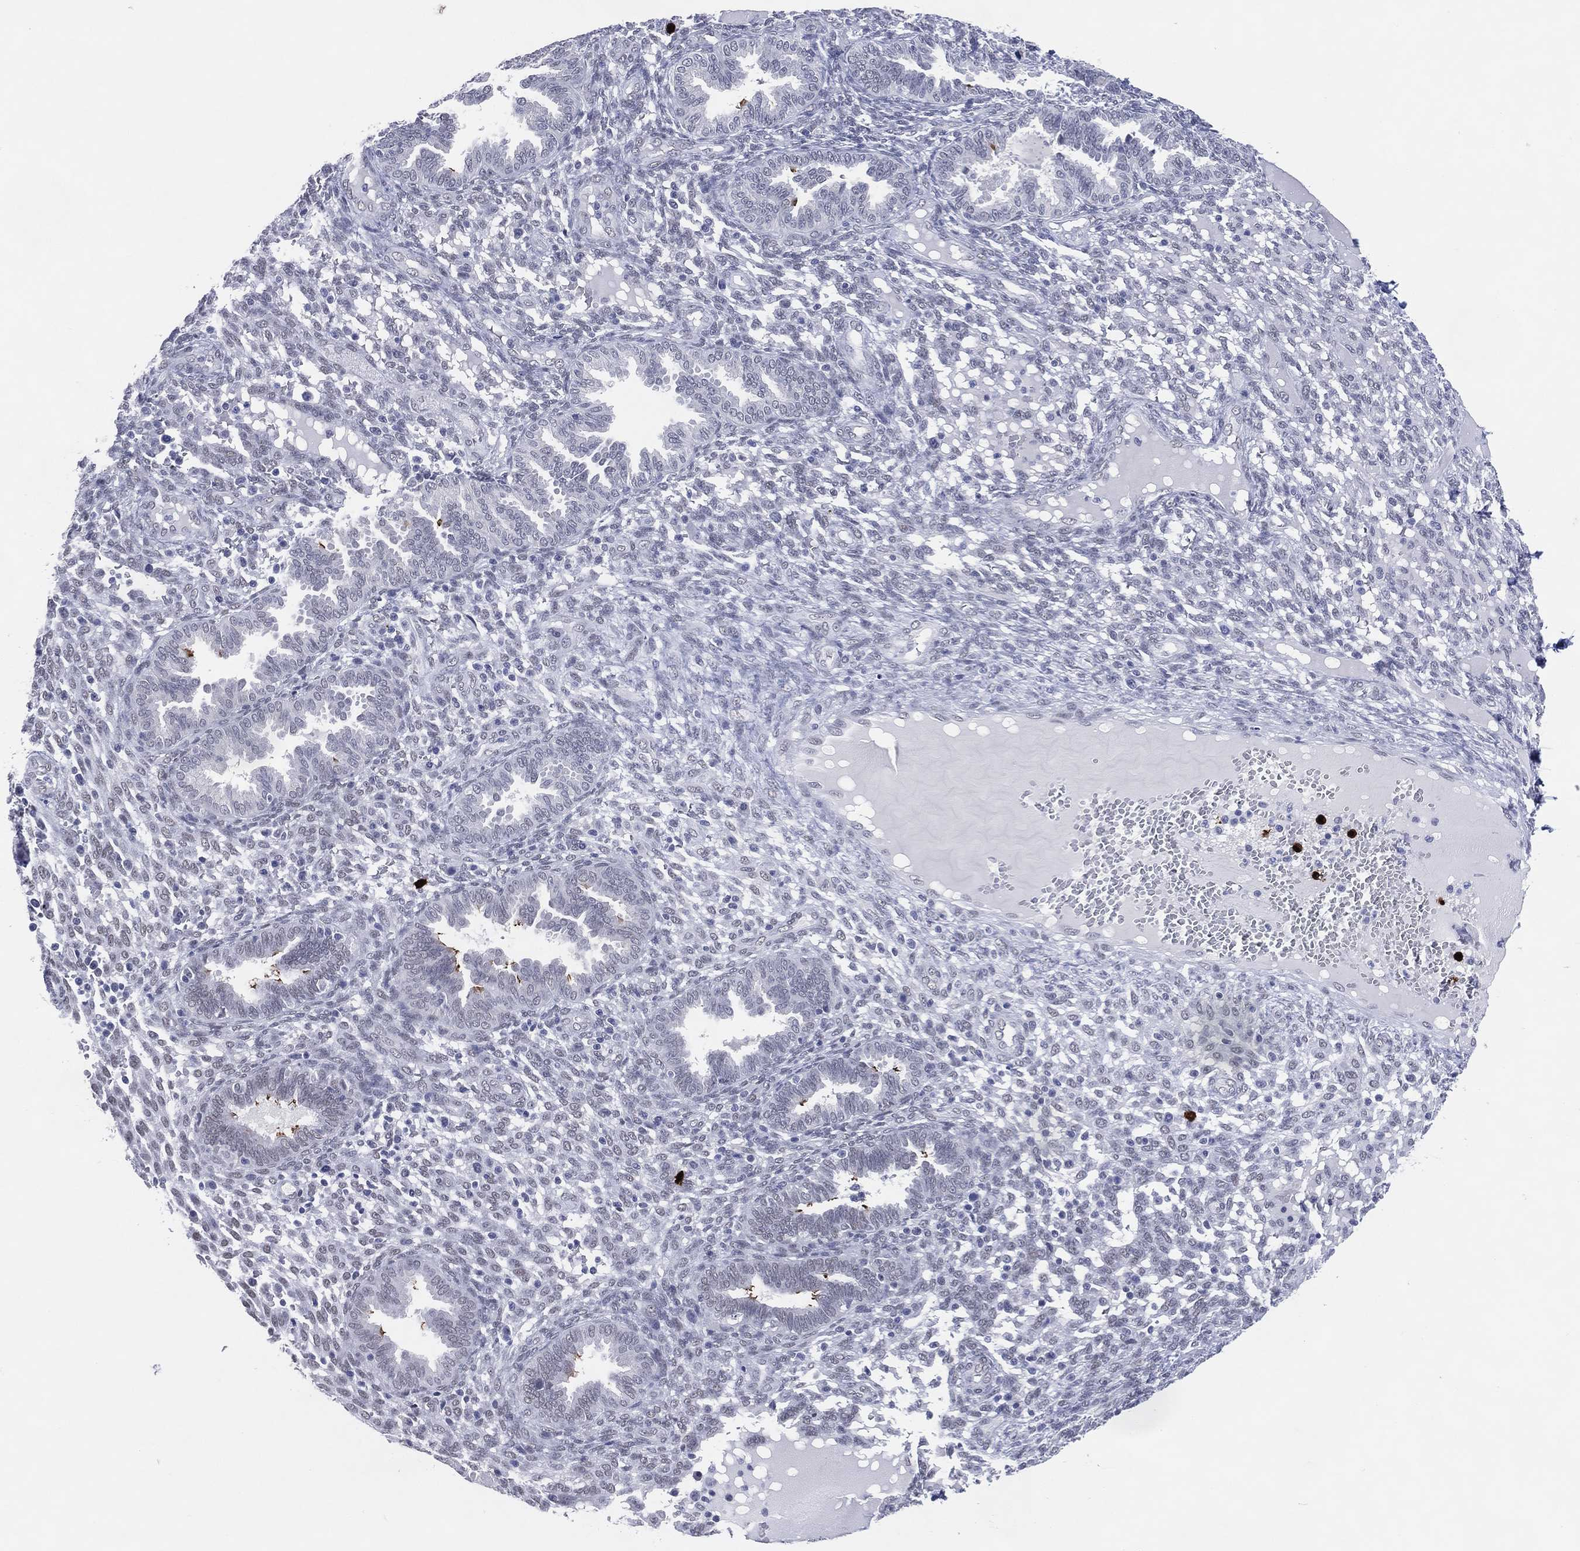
{"staining": {"intensity": "negative", "quantity": "none", "location": "none"}, "tissue": "endometrium", "cell_type": "Cells in endometrial stroma", "image_type": "normal", "snomed": [{"axis": "morphology", "description": "Normal tissue, NOS"}, {"axis": "topography", "description": "Endometrium"}], "caption": "Immunohistochemical staining of benign endometrium displays no significant positivity in cells in endometrial stroma. (DAB (3,3'-diaminobenzidine) immunohistochemistry visualized using brightfield microscopy, high magnification).", "gene": "CFAP58", "patient": {"sex": "female", "age": 42}}